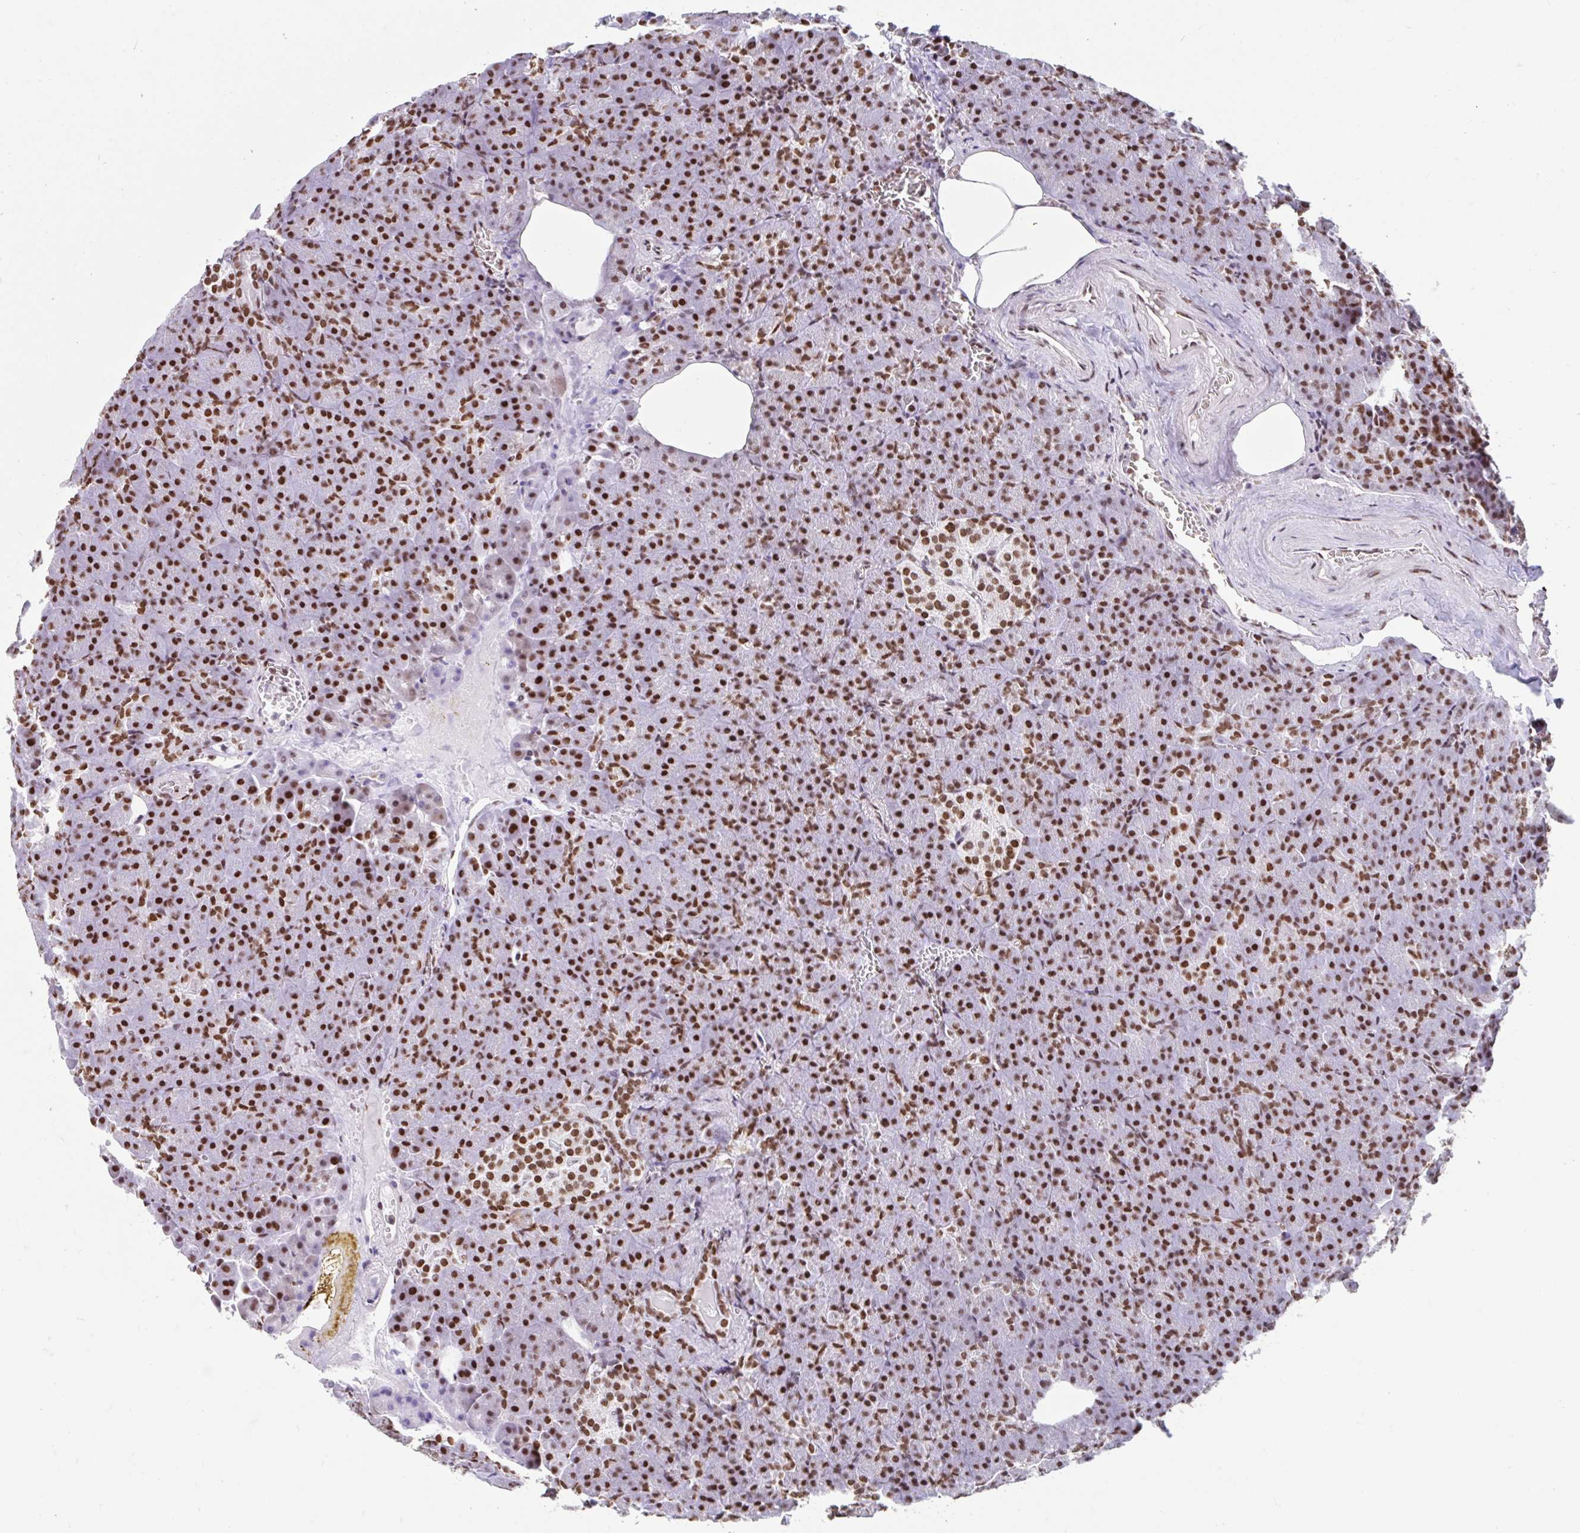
{"staining": {"intensity": "strong", "quantity": ">75%", "location": "nuclear"}, "tissue": "pancreas", "cell_type": "Exocrine glandular cells", "image_type": "normal", "snomed": [{"axis": "morphology", "description": "Normal tissue, NOS"}, {"axis": "topography", "description": "Pancreas"}], "caption": "Protein expression analysis of normal pancreas exhibits strong nuclear staining in about >75% of exocrine glandular cells. (Stains: DAB in brown, nuclei in blue, Microscopy: brightfield microscopy at high magnification).", "gene": "KHDRBS1", "patient": {"sex": "female", "age": 74}}